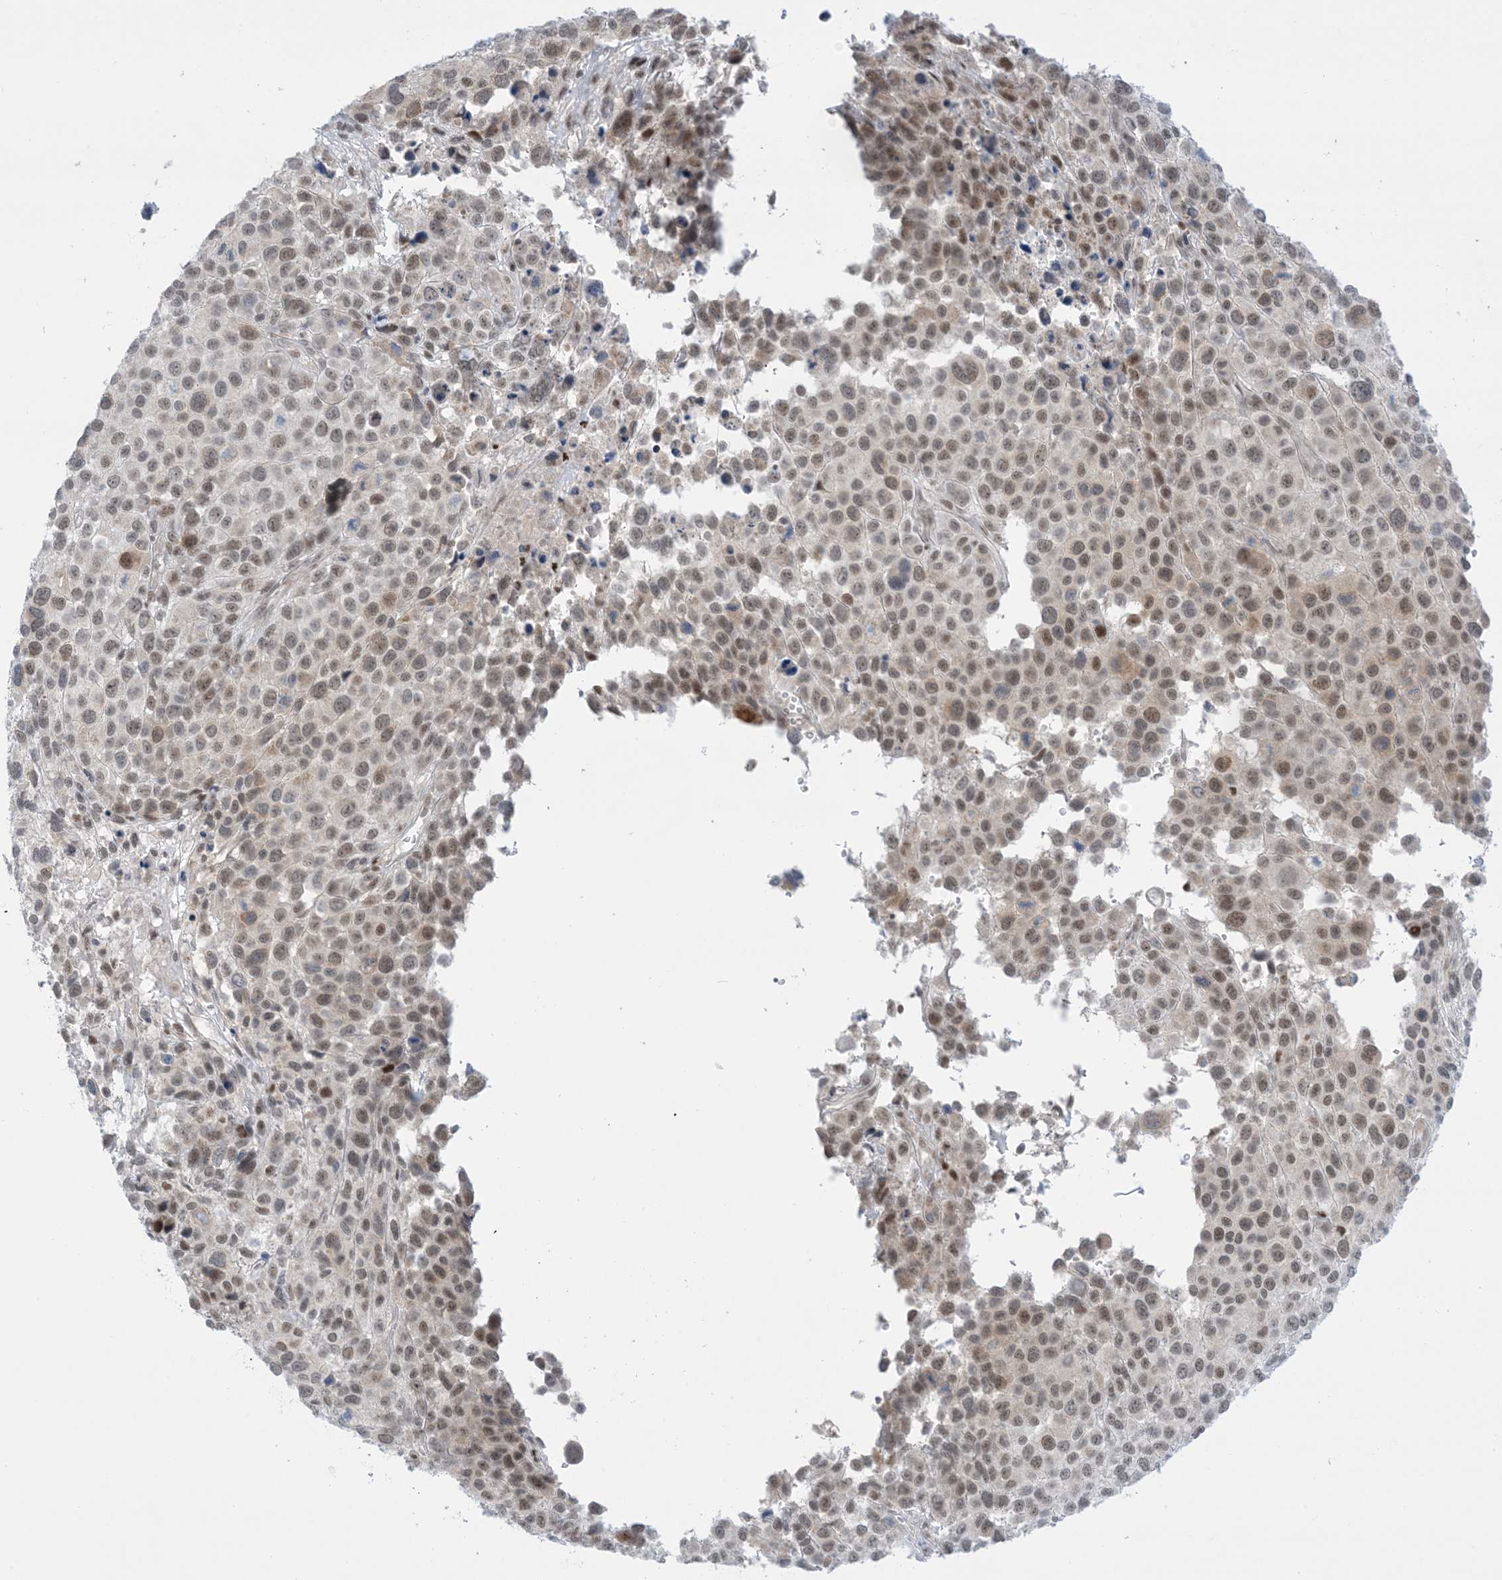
{"staining": {"intensity": "moderate", "quantity": ">75%", "location": "nuclear"}, "tissue": "melanoma", "cell_type": "Tumor cells", "image_type": "cancer", "snomed": [{"axis": "morphology", "description": "Malignant melanoma, NOS"}, {"axis": "topography", "description": "Skin of trunk"}], "caption": "Melanoma stained for a protein (brown) displays moderate nuclear positive staining in about >75% of tumor cells.", "gene": "TFPT", "patient": {"sex": "male", "age": 71}}